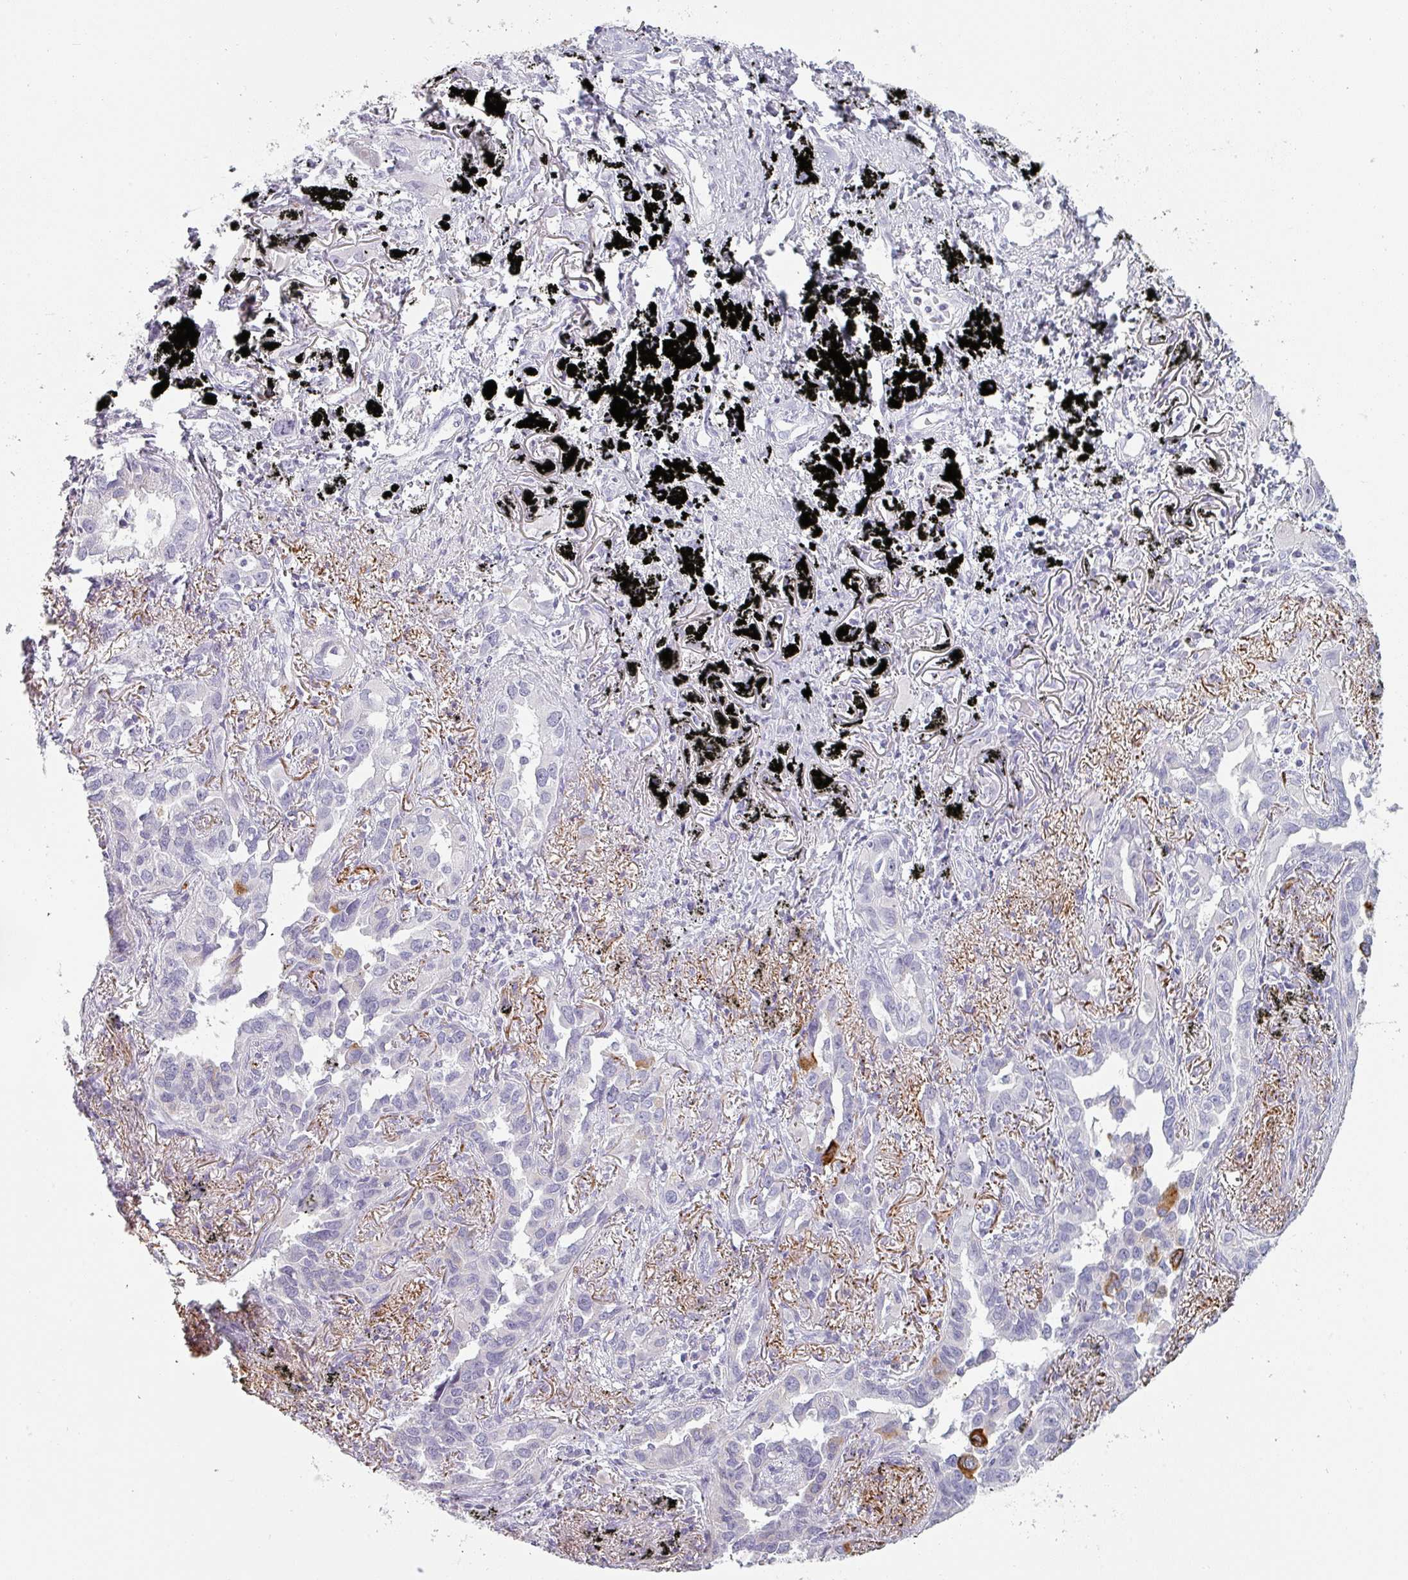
{"staining": {"intensity": "strong", "quantity": "<25%", "location": "cytoplasmic/membranous"}, "tissue": "lung cancer", "cell_type": "Tumor cells", "image_type": "cancer", "snomed": [{"axis": "morphology", "description": "Adenocarcinoma, NOS"}, {"axis": "topography", "description": "Lung"}], "caption": "The immunohistochemical stain shows strong cytoplasmic/membranous staining in tumor cells of lung cancer (adenocarcinoma) tissue.", "gene": "SFTPA1", "patient": {"sex": "male", "age": 67}}